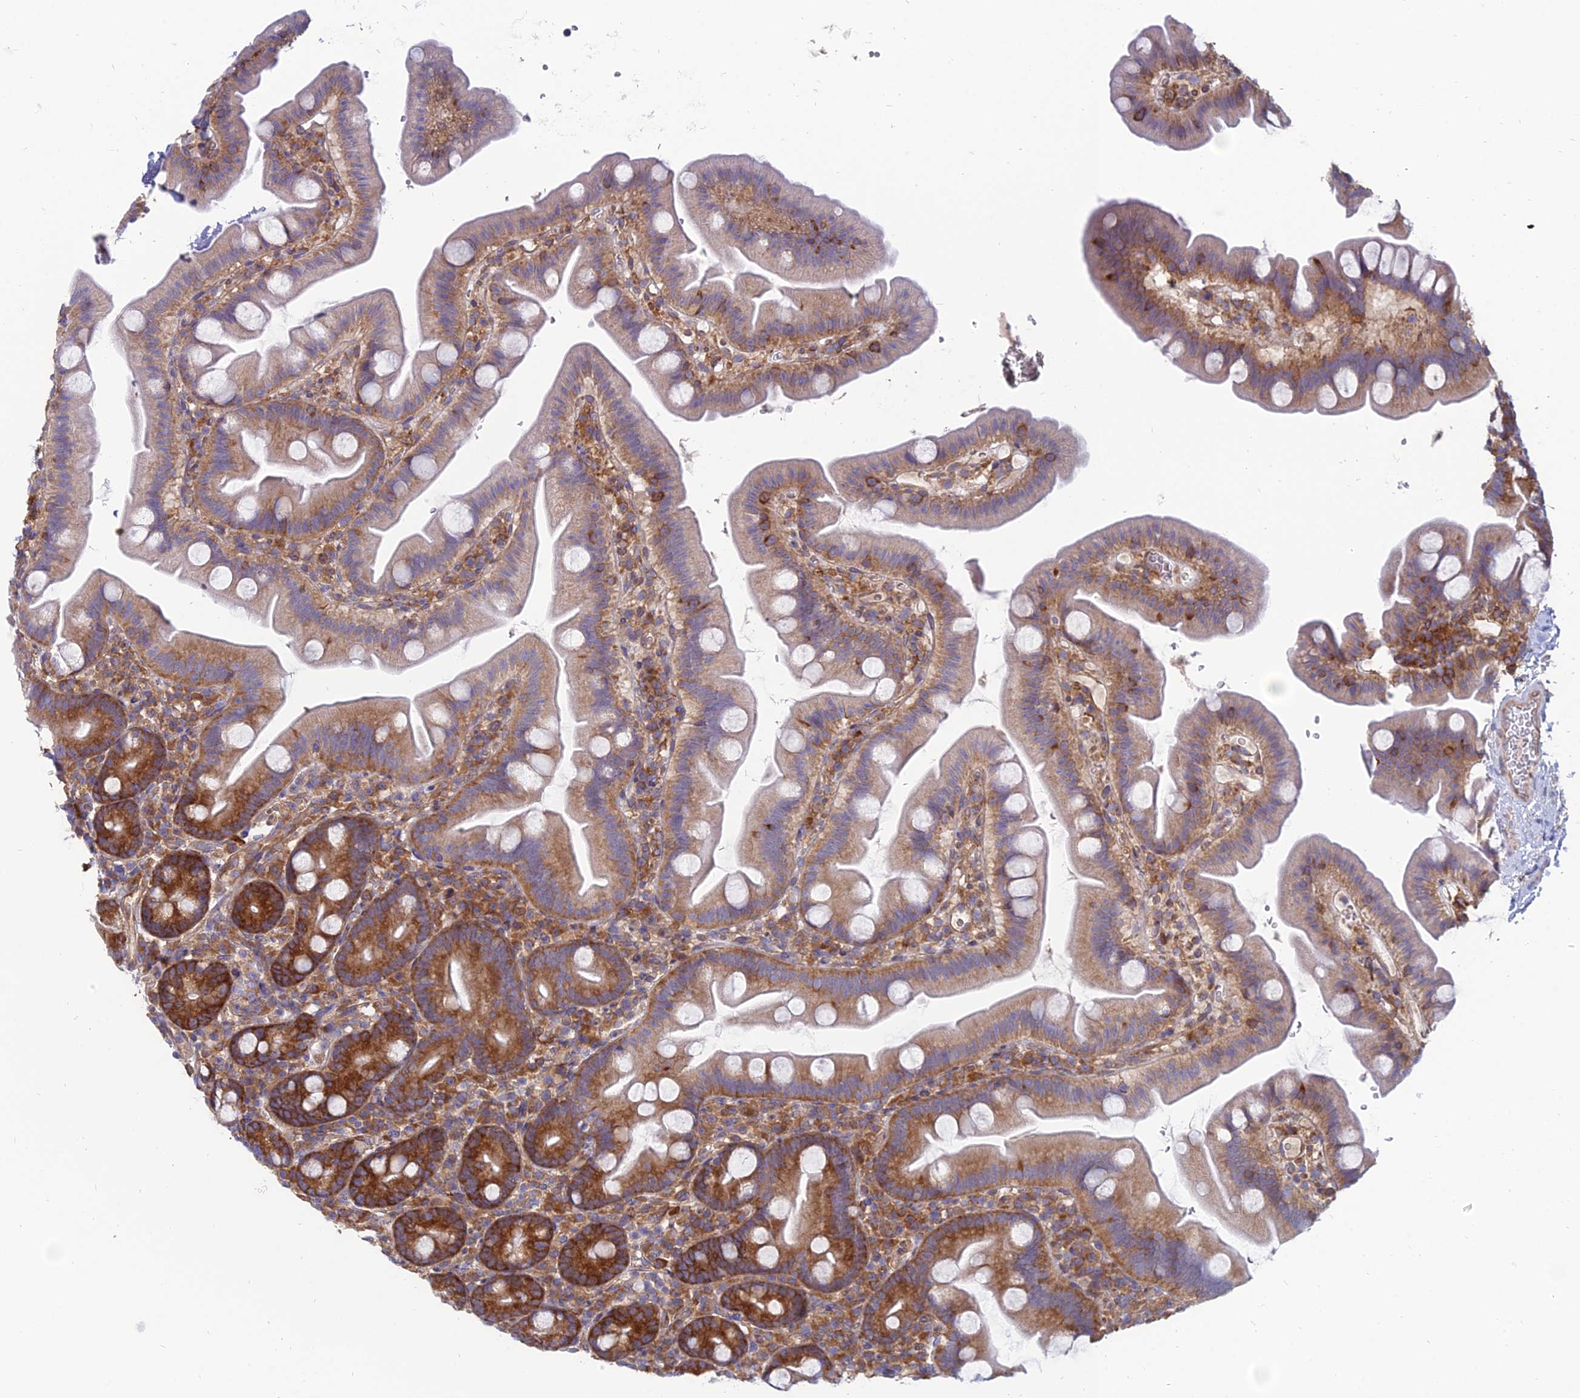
{"staining": {"intensity": "strong", "quantity": "25%-75%", "location": "cytoplasmic/membranous"}, "tissue": "small intestine", "cell_type": "Glandular cells", "image_type": "normal", "snomed": [{"axis": "morphology", "description": "Normal tissue, NOS"}, {"axis": "topography", "description": "Small intestine"}], "caption": "Immunohistochemistry (IHC) of normal small intestine demonstrates high levels of strong cytoplasmic/membranous positivity in about 25%-75% of glandular cells.", "gene": "TXLNA", "patient": {"sex": "female", "age": 68}}